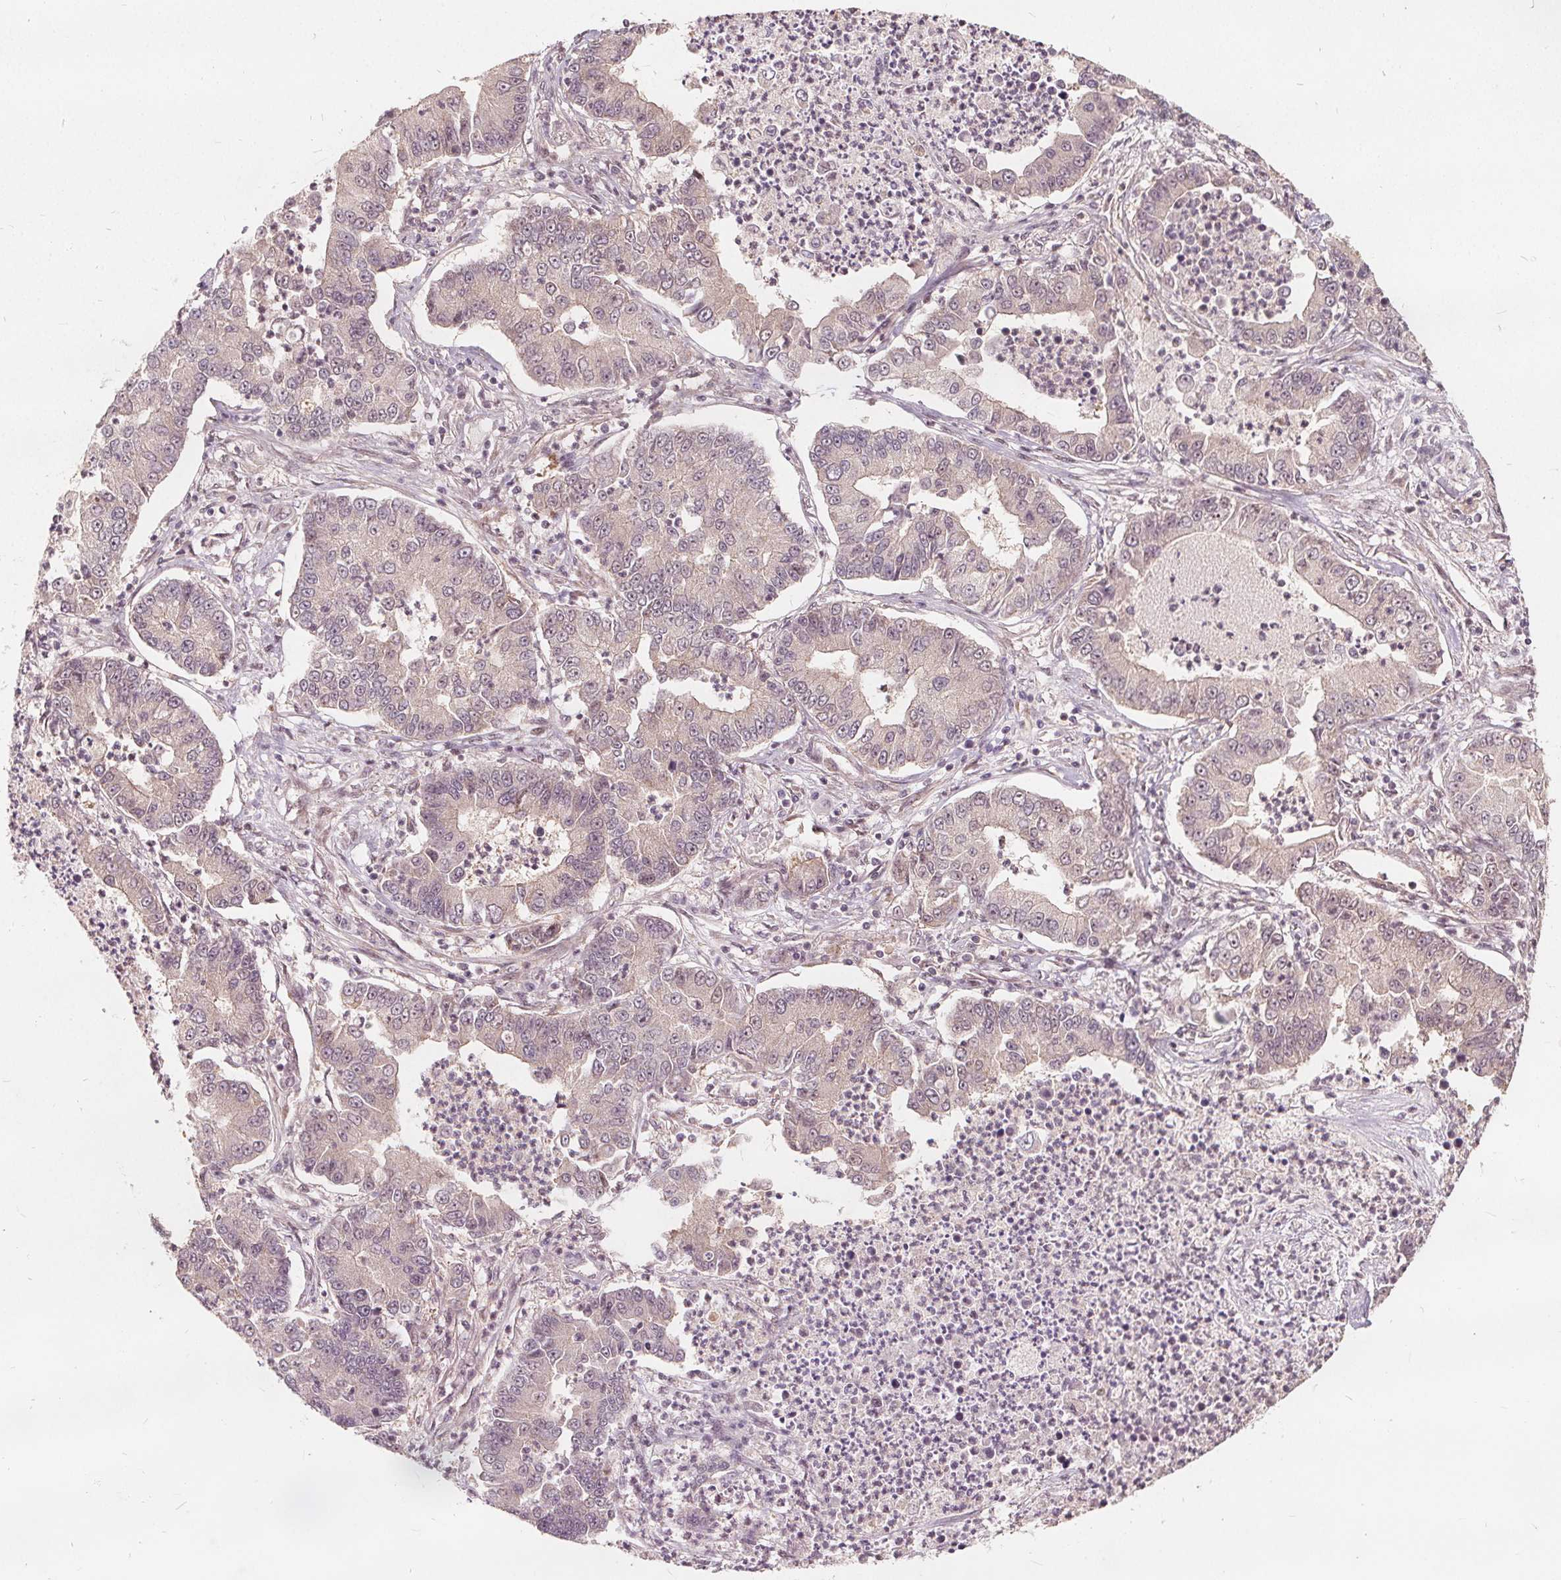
{"staining": {"intensity": "negative", "quantity": "none", "location": "none"}, "tissue": "lung cancer", "cell_type": "Tumor cells", "image_type": "cancer", "snomed": [{"axis": "morphology", "description": "Adenocarcinoma, NOS"}, {"axis": "topography", "description": "Lung"}], "caption": "The image demonstrates no staining of tumor cells in adenocarcinoma (lung). (IHC, brightfield microscopy, high magnification).", "gene": "PPP1CB", "patient": {"sex": "female", "age": 57}}